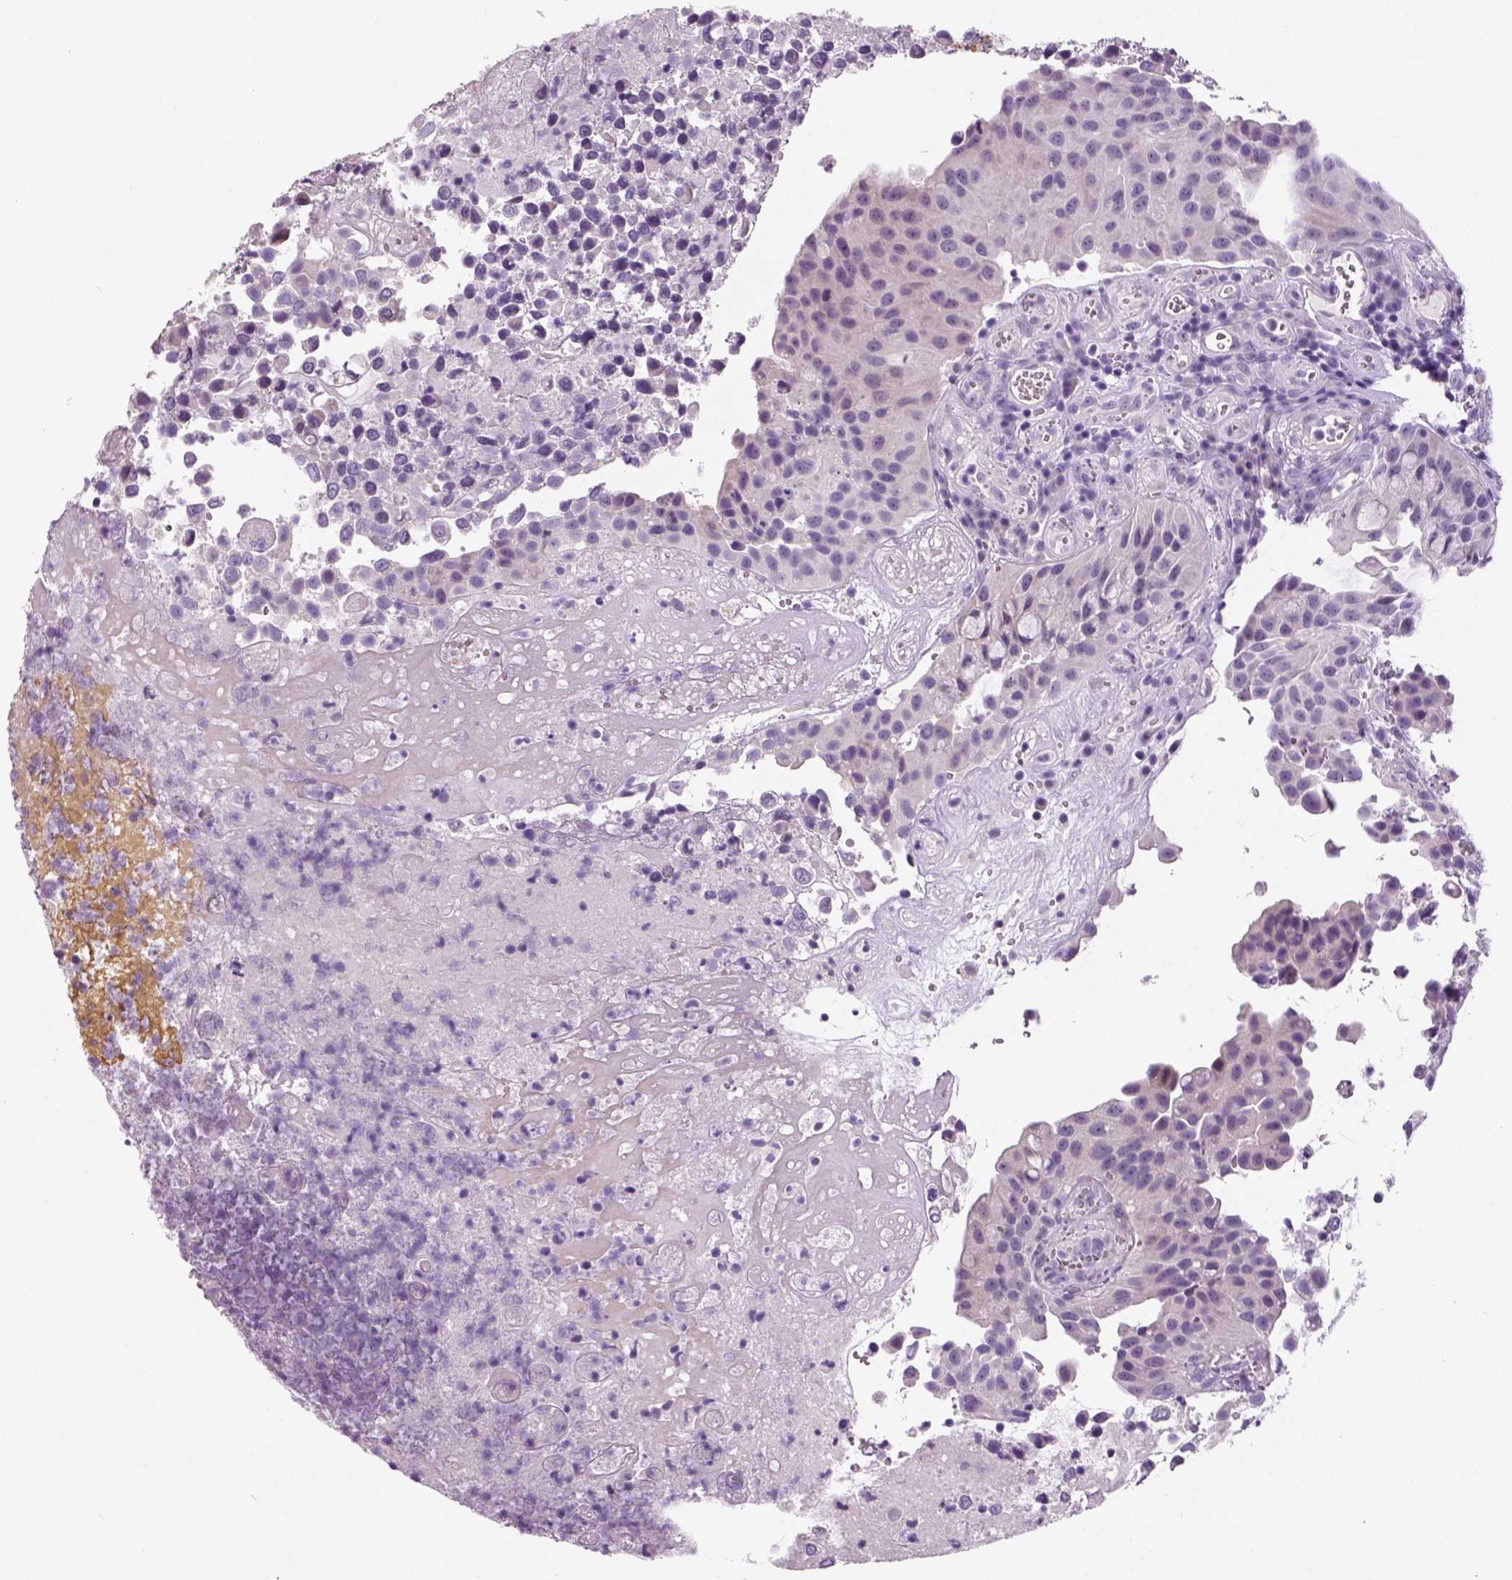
{"staining": {"intensity": "negative", "quantity": "none", "location": "none"}, "tissue": "urothelial cancer", "cell_type": "Tumor cells", "image_type": "cancer", "snomed": [{"axis": "morphology", "description": "Urothelial carcinoma, Low grade"}, {"axis": "topography", "description": "Urinary bladder"}], "caption": "Micrograph shows no significant protein expression in tumor cells of urothelial cancer. The staining was performed using DAB (3,3'-diaminobenzidine) to visualize the protein expression in brown, while the nuclei were stained in blue with hematoxylin (Magnification: 20x).", "gene": "TSPAN7", "patient": {"sex": "male", "age": 76}}